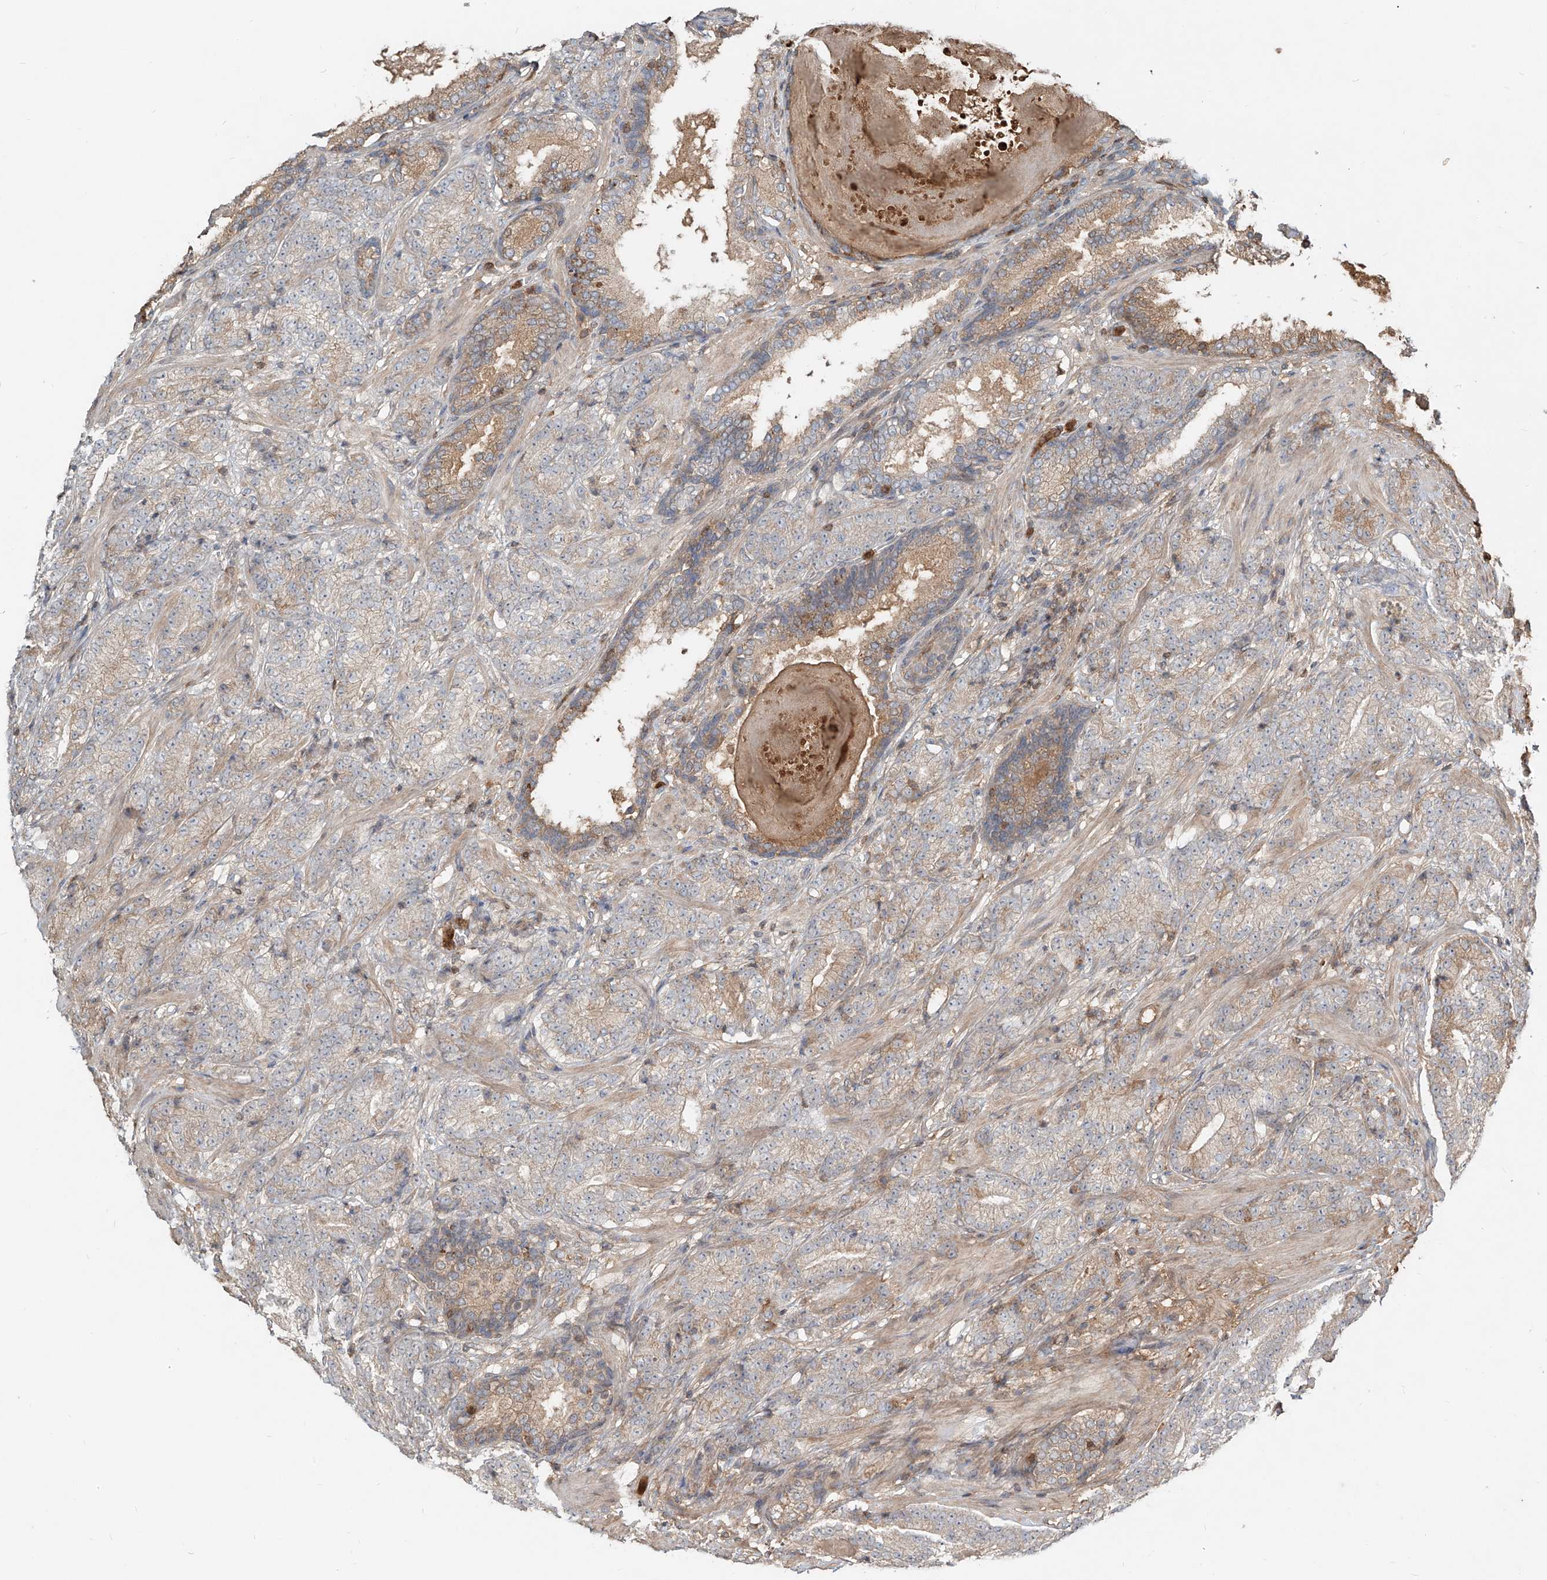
{"staining": {"intensity": "weak", "quantity": "25%-75%", "location": "cytoplasmic/membranous"}, "tissue": "prostate cancer", "cell_type": "Tumor cells", "image_type": "cancer", "snomed": [{"axis": "morphology", "description": "Adenocarcinoma, High grade"}, {"axis": "topography", "description": "Prostate"}], "caption": "Immunohistochemistry of prostate adenocarcinoma (high-grade) exhibits low levels of weak cytoplasmic/membranous staining in approximately 25%-75% of tumor cells.", "gene": "ERO1A", "patient": {"sex": "male", "age": 61}}